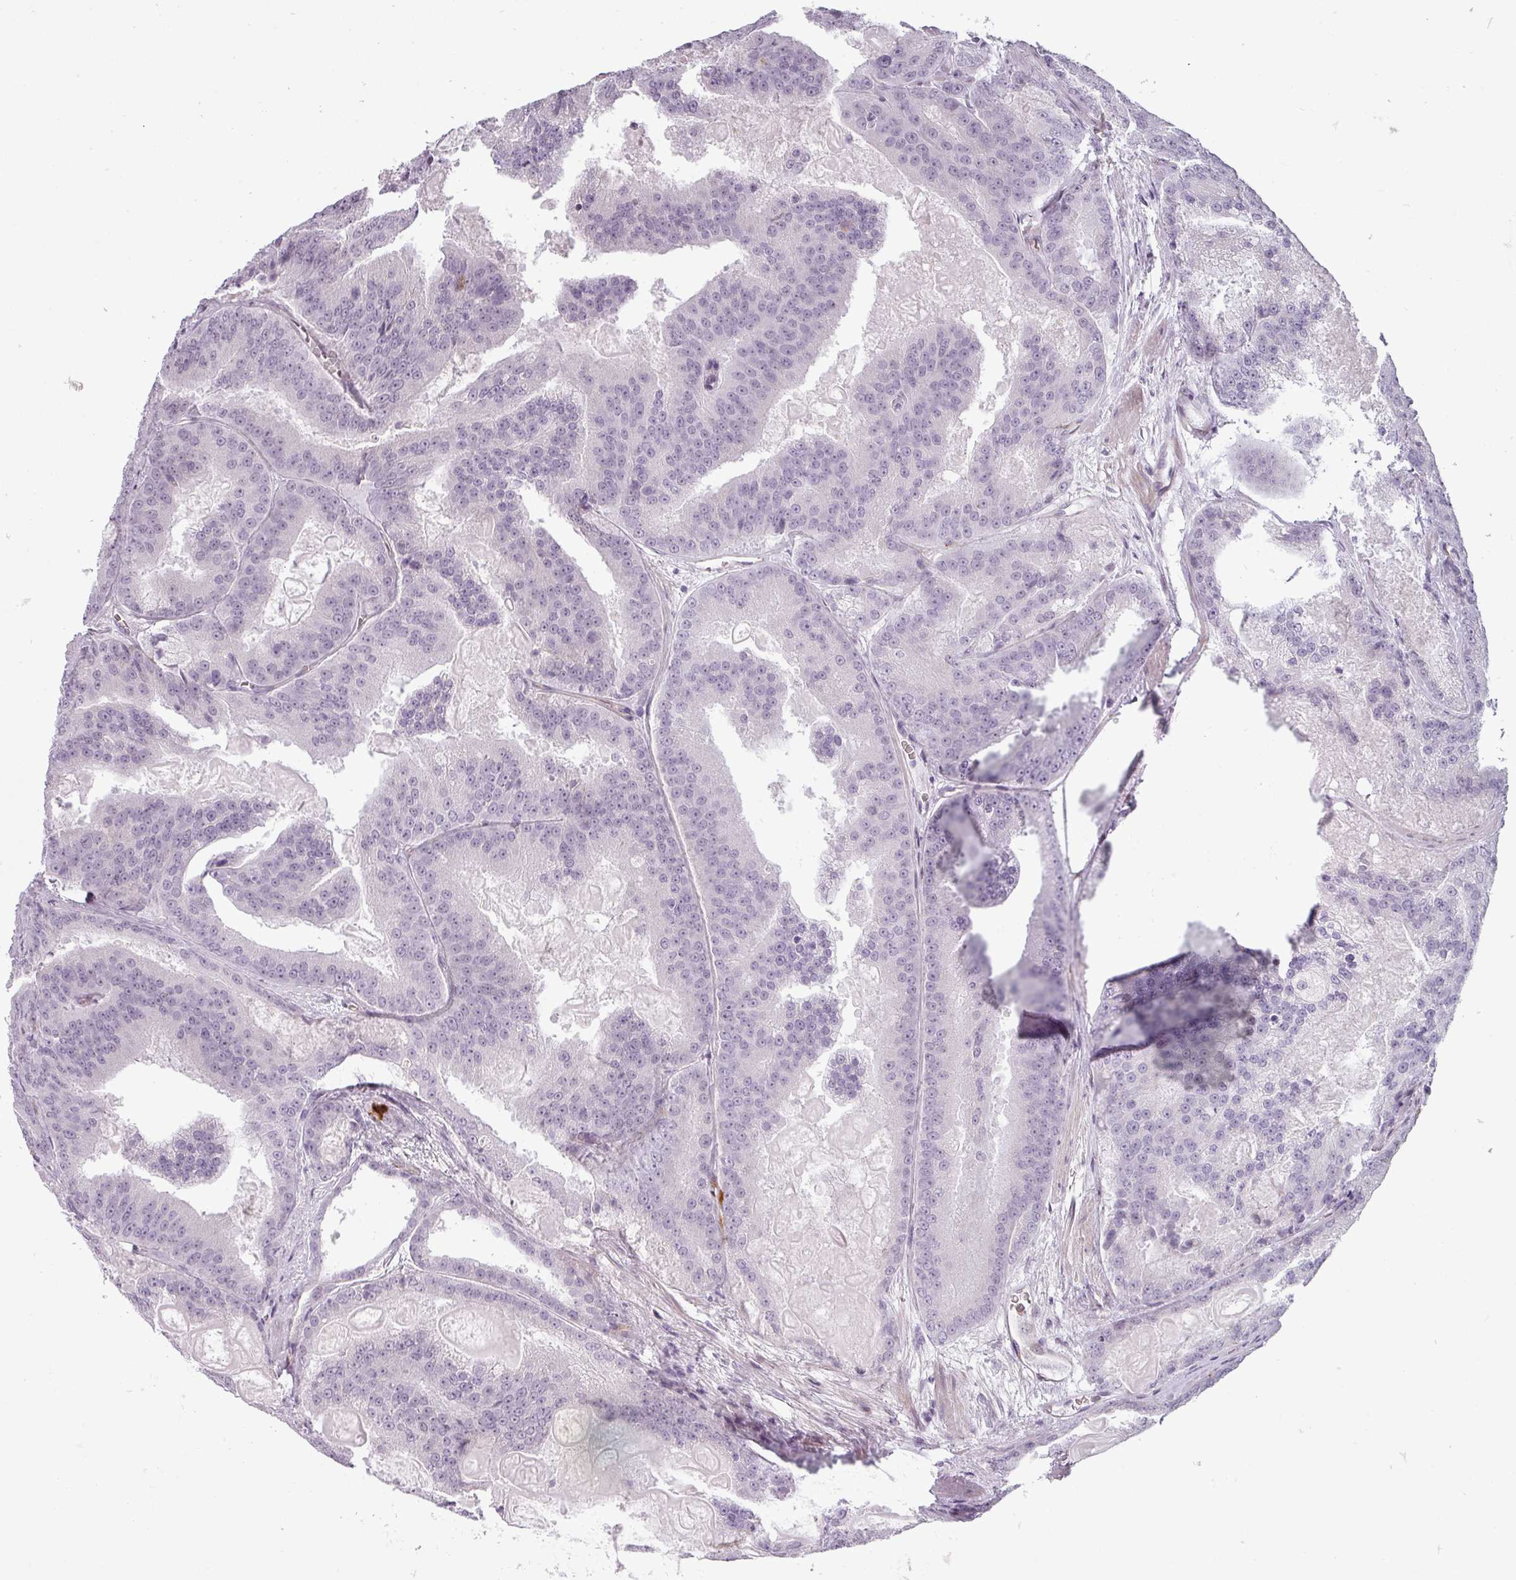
{"staining": {"intensity": "negative", "quantity": "none", "location": "none"}, "tissue": "prostate cancer", "cell_type": "Tumor cells", "image_type": "cancer", "snomed": [{"axis": "morphology", "description": "Adenocarcinoma, High grade"}, {"axis": "topography", "description": "Prostate"}], "caption": "Adenocarcinoma (high-grade) (prostate) stained for a protein using immunohistochemistry (IHC) exhibits no expression tumor cells.", "gene": "CHRDL1", "patient": {"sex": "male", "age": 61}}